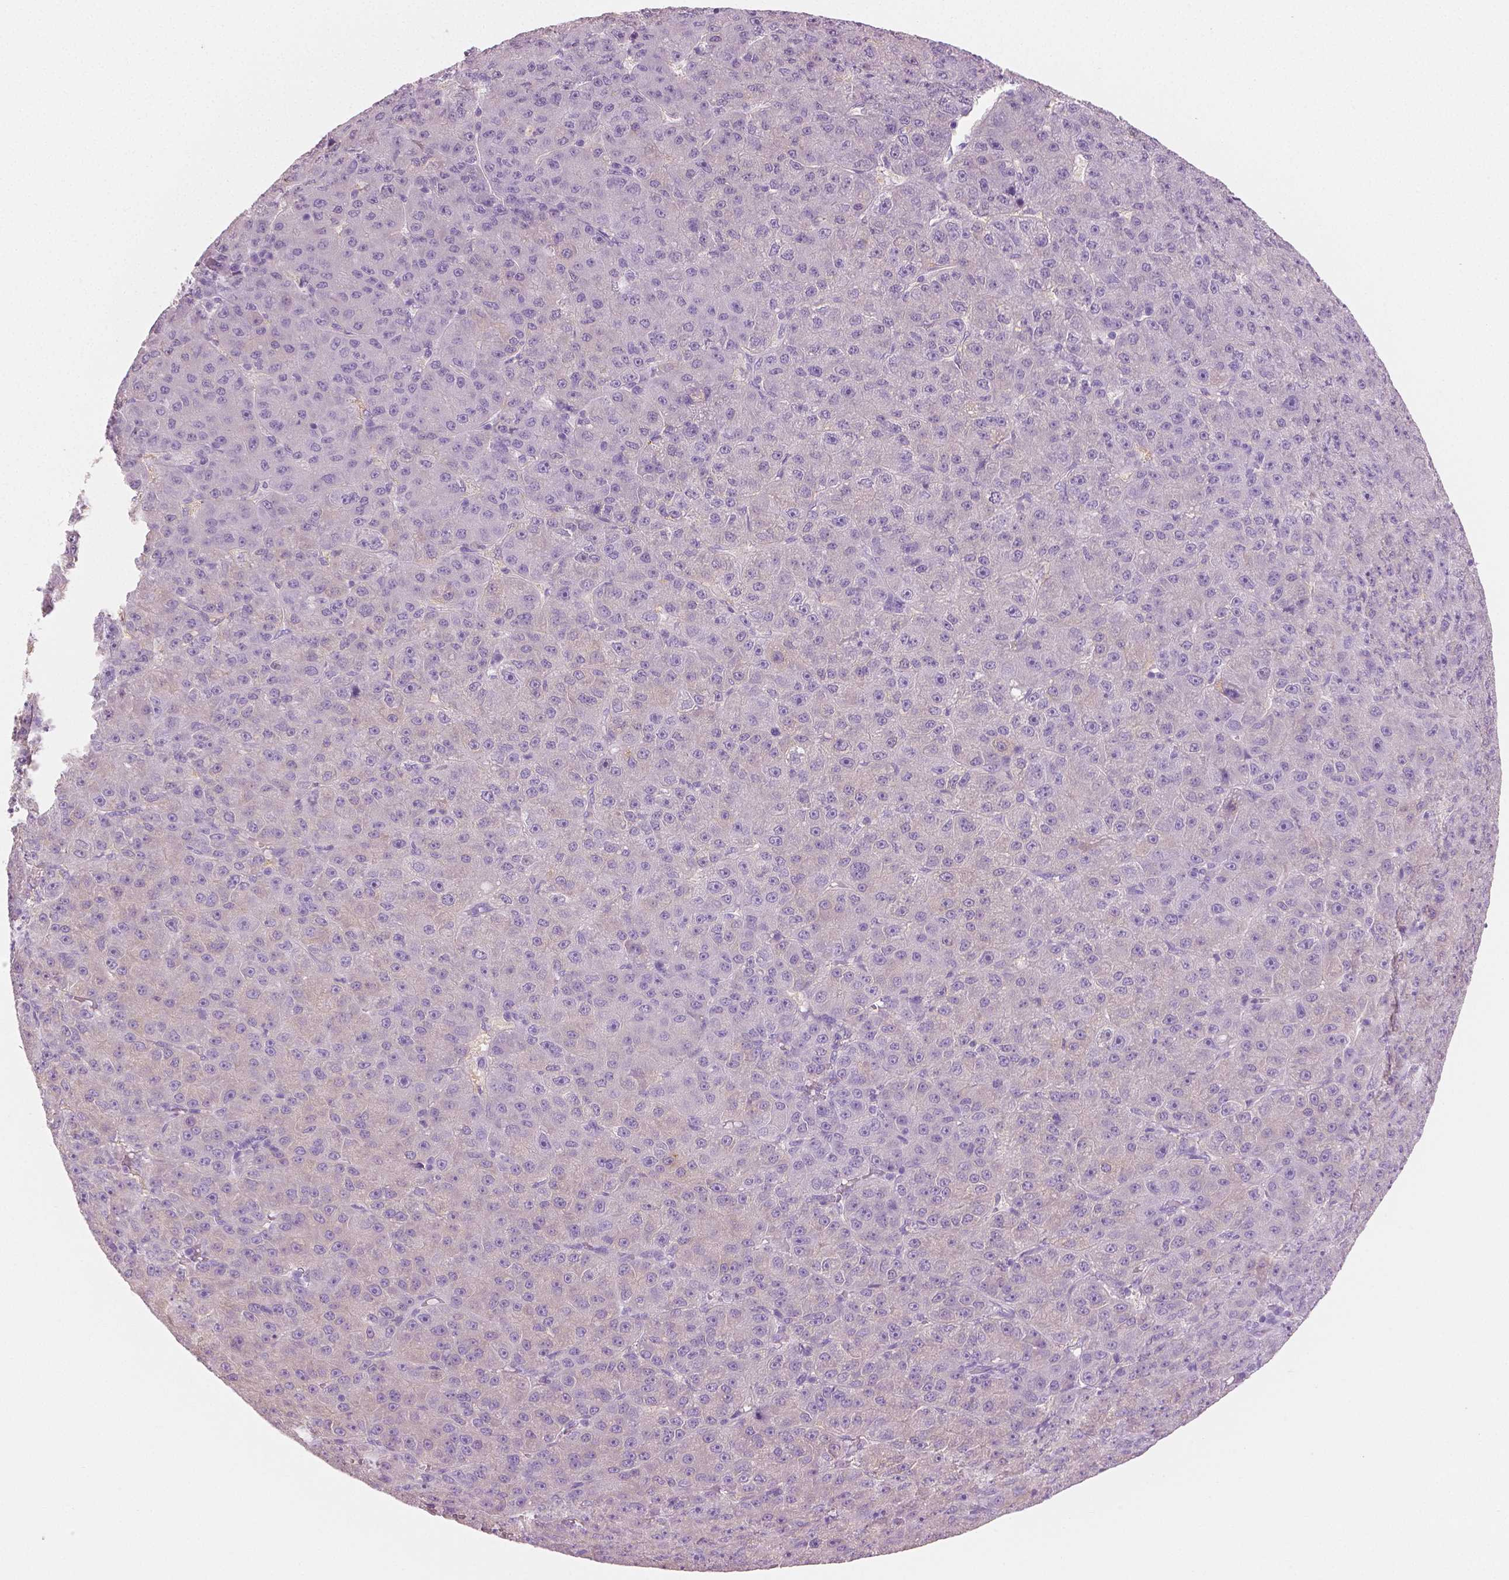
{"staining": {"intensity": "negative", "quantity": "none", "location": "none"}, "tissue": "liver cancer", "cell_type": "Tumor cells", "image_type": "cancer", "snomed": [{"axis": "morphology", "description": "Carcinoma, Hepatocellular, NOS"}, {"axis": "topography", "description": "Liver"}], "caption": "Liver cancer (hepatocellular carcinoma) was stained to show a protein in brown. There is no significant staining in tumor cells.", "gene": "PLIN4", "patient": {"sex": "male", "age": 67}}